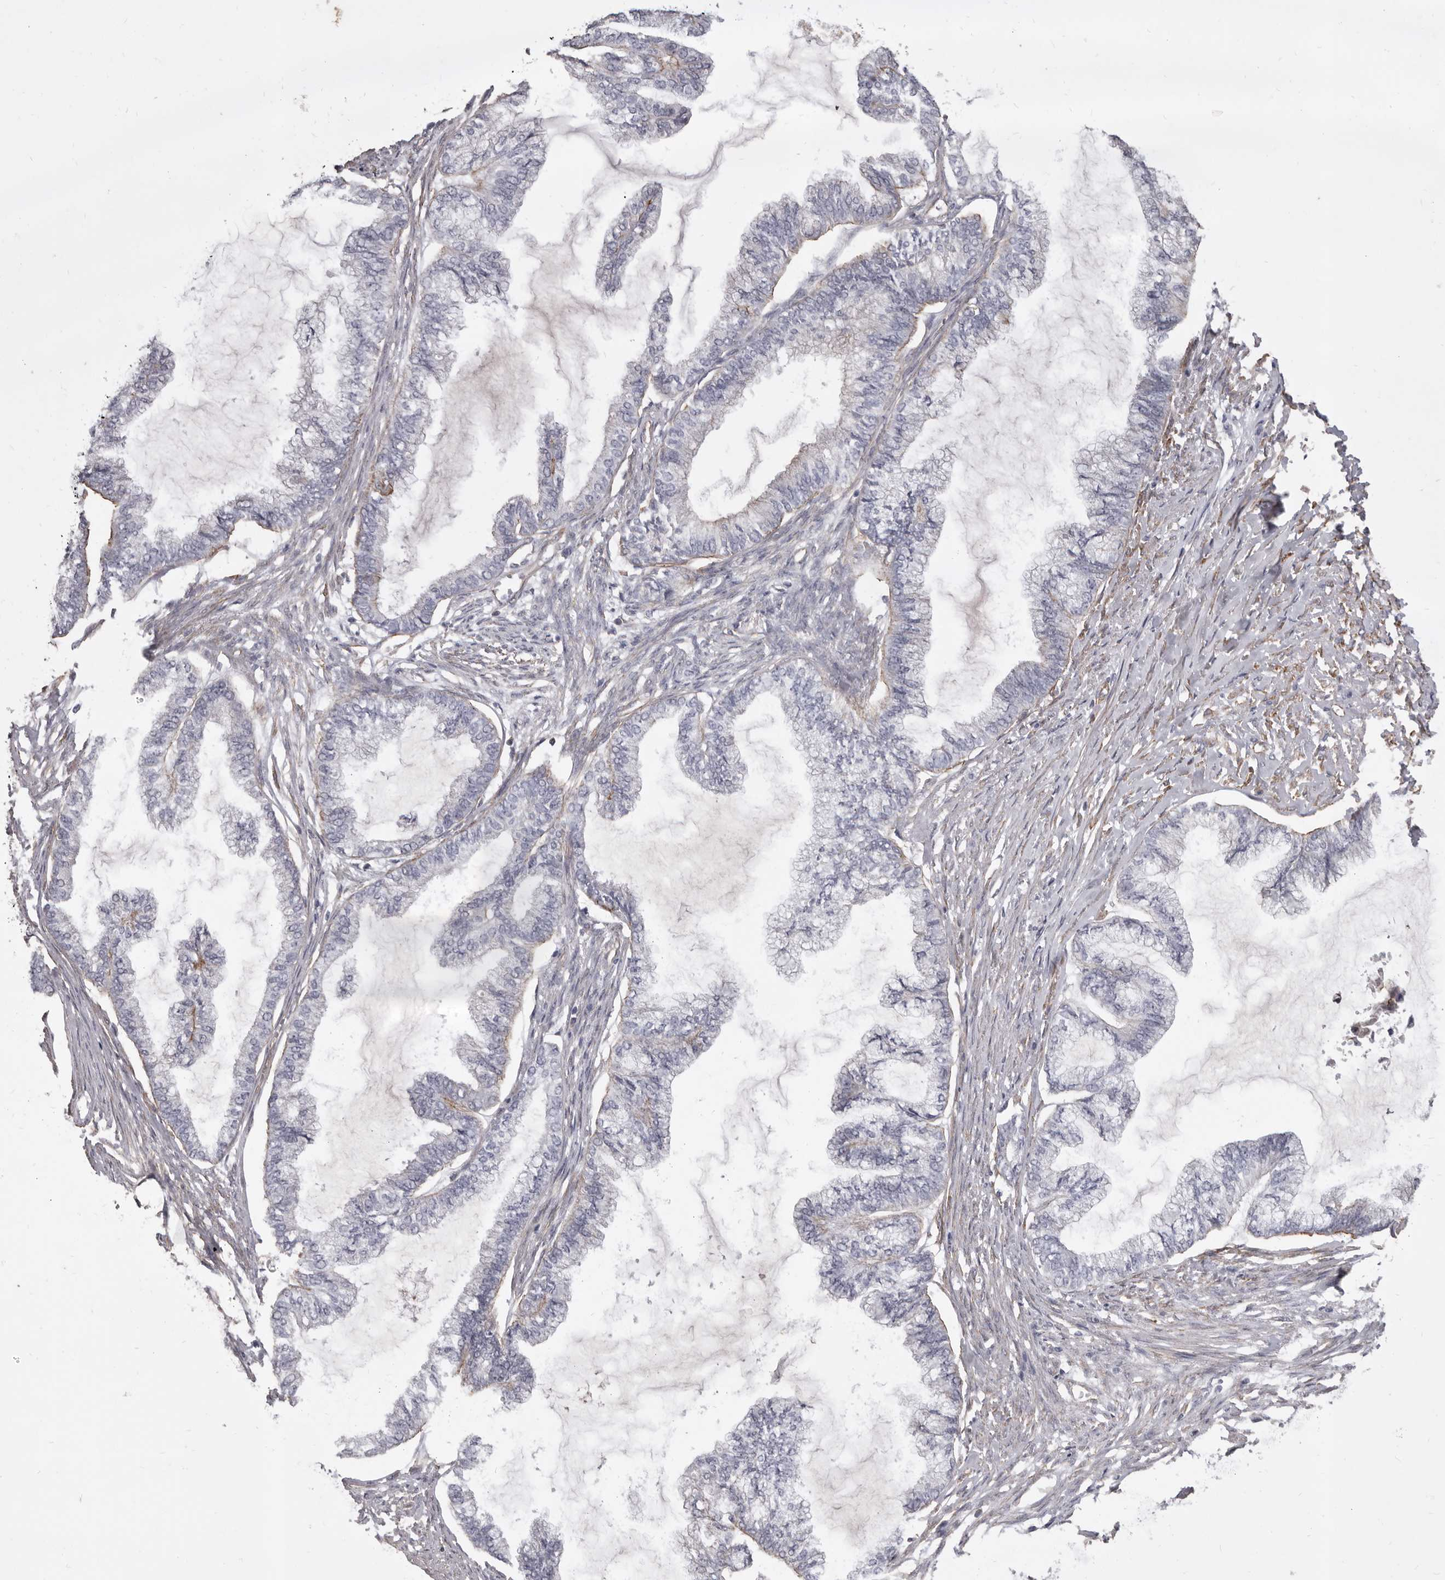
{"staining": {"intensity": "negative", "quantity": "none", "location": "none"}, "tissue": "endometrial cancer", "cell_type": "Tumor cells", "image_type": "cancer", "snomed": [{"axis": "morphology", "description": "Adenocarcinoma, NOS"}, {"axis": "topography", "description": "Endometrium"}], "caption": "A high-resolution photomicrograph shows immunohistochemistry (IHC) staining of adenocarcinoma (endometrial), which exhibits no significant positivity in tumor cells.", "gene": "P2RX6", "patient": {"sex": "female", "age": 86}}